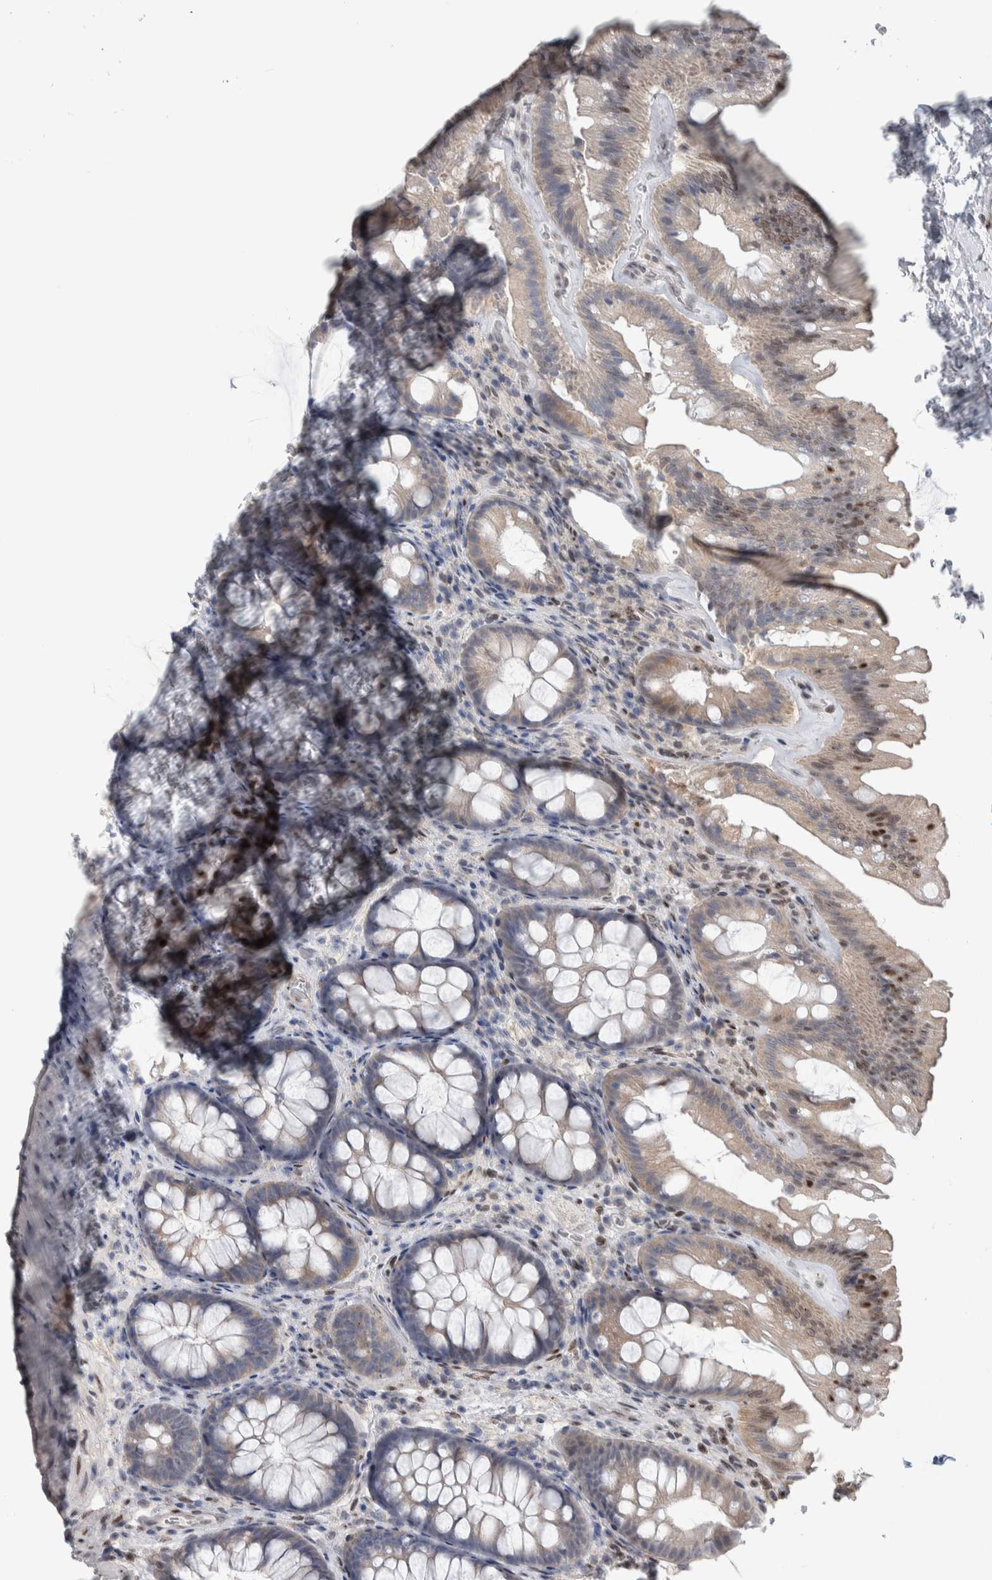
{"staining": {"intensity": "moderate", "quantity": ">75%", "location": "nuclear"}, "tissue": "colon", "cell_type": "Endothelial cells", "image_type": "normal", "snomed": [{"axis": "morphology", "description": "Normal tissue, NOS"}, {"axis": "topography", "description": "Colon"}], "caption": "This micrograph shows immunohistochemistry (IHC) staining of benign human colon, with medium moderate nuclear expression in approximately >75% of endothelial cells.", "gene": "TAX1BP1", "patient": {"sex": "female", "age": 62}}